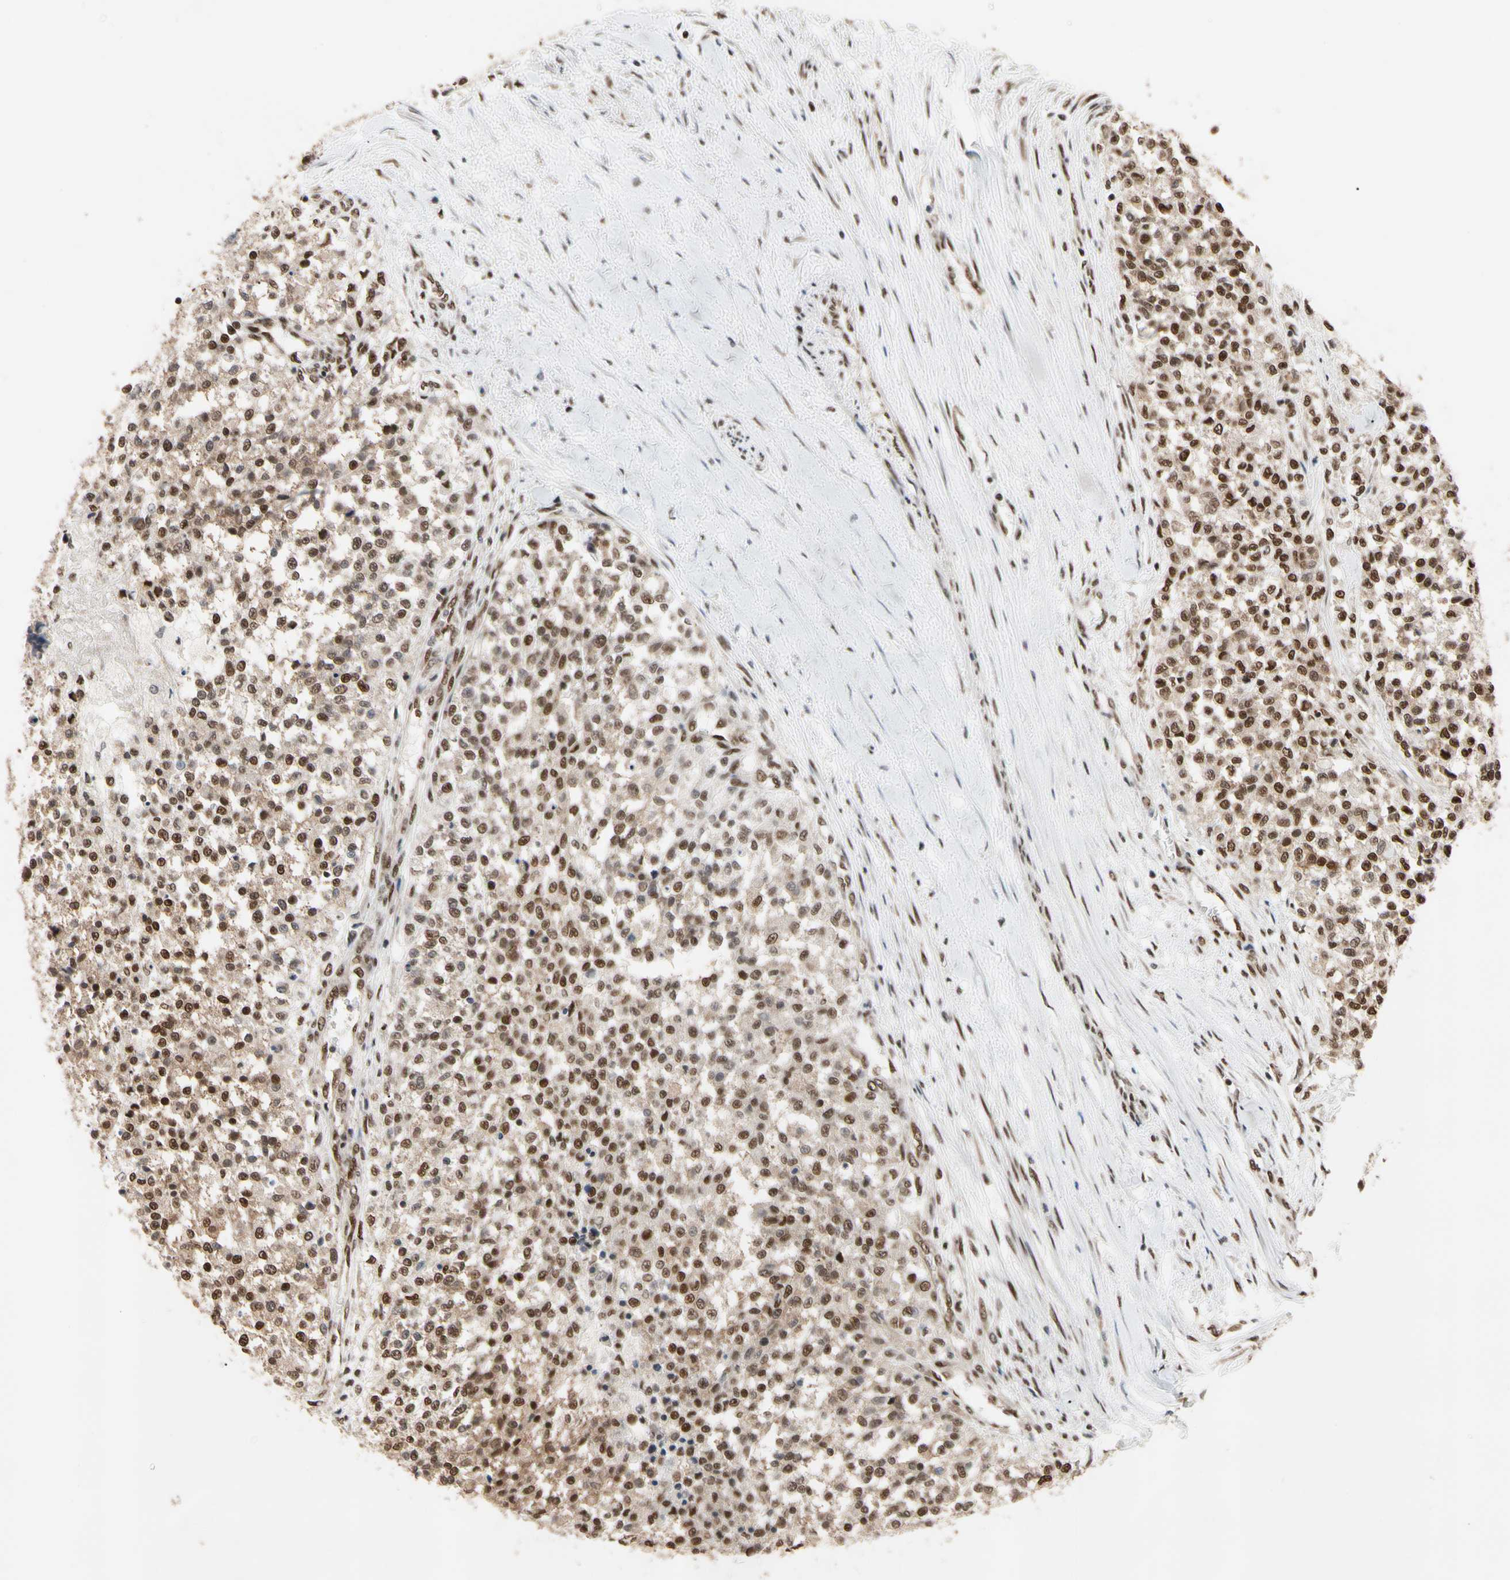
{"staining": {"intensity": "moderate", "quantity": ">75%", "location": "nuclear"}, "tissue": "testis cancer", "cell_type": "Tumor cells", "image_type": "cancer", "snomed": [{"axis": "morphology", "description": "Seminoma, NOS"}, {"axis": "topography", "description": "Testis"}], "caption": "A high-resolution histopathology image shows immunohistochemistry staining of testis seminoma, which exhibits moderate nuclear expression in about >75% of tumor cells.", "gene": "FAM98B", "patient": {"sex": "male", "age": 59}}